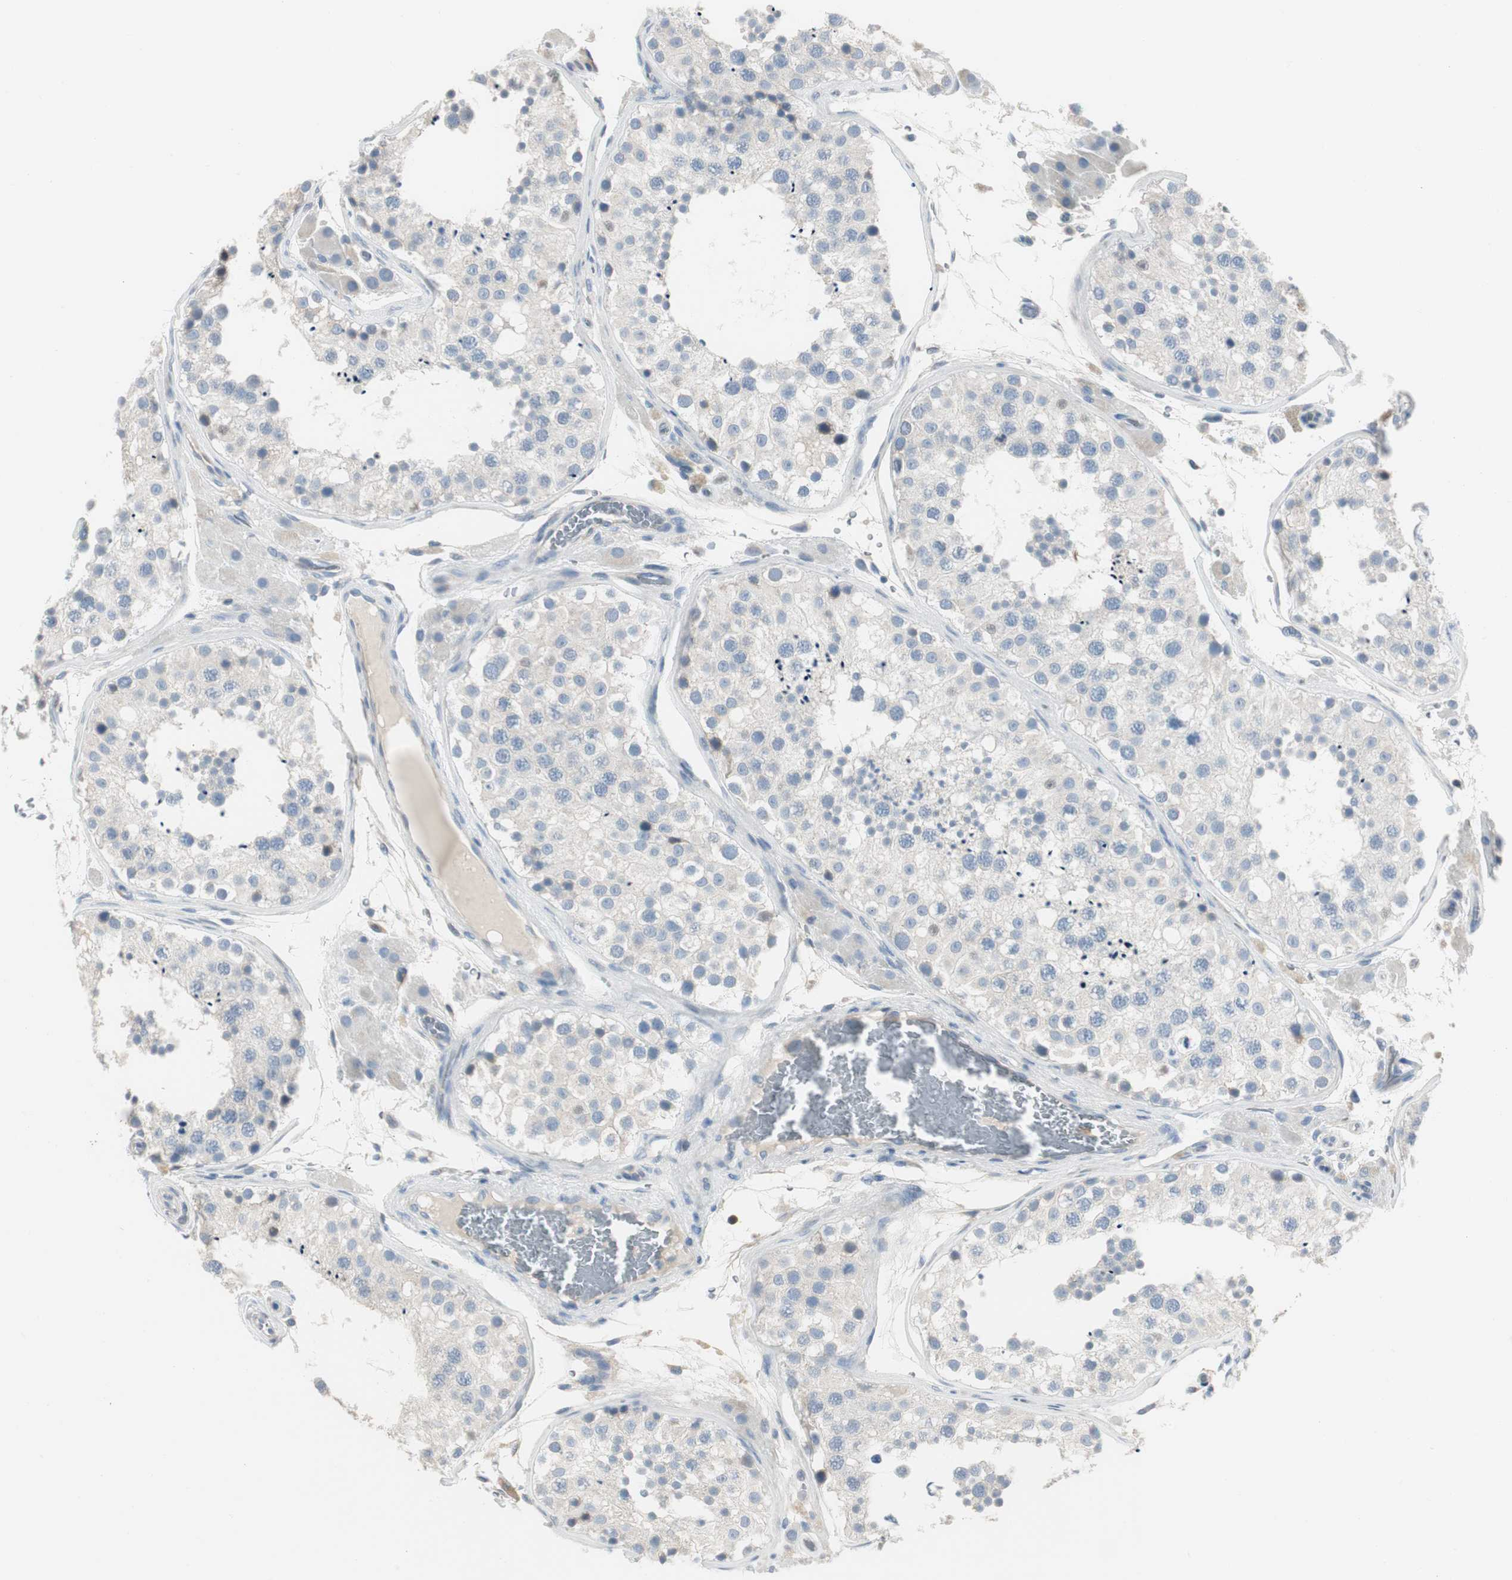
{"staining": {"intensity": "negative", "quantity": "none", "location": "none"}, "tissue": "testis", "cell_type": "Cells in seminiferous ducts", "image_type": "normal", "snomed": [{"axis": "morphology", "description": "Normal tissue, NOS"}, {"axis": "topography", "description": "Testis"}, {"axis": "topography", "description": "Epididymis"}], "caption": "There is no significant expression in cells in seminiferous ducts of testis. (Stains: DAB (3,3'-diaminobenzidine) immunohistochemistry with hematoxylin counter stain, Microscopy: brightfield microscopy at high magnification).", "gene": "SPINK4", "patient": {"sex": "male", "age": 26}}